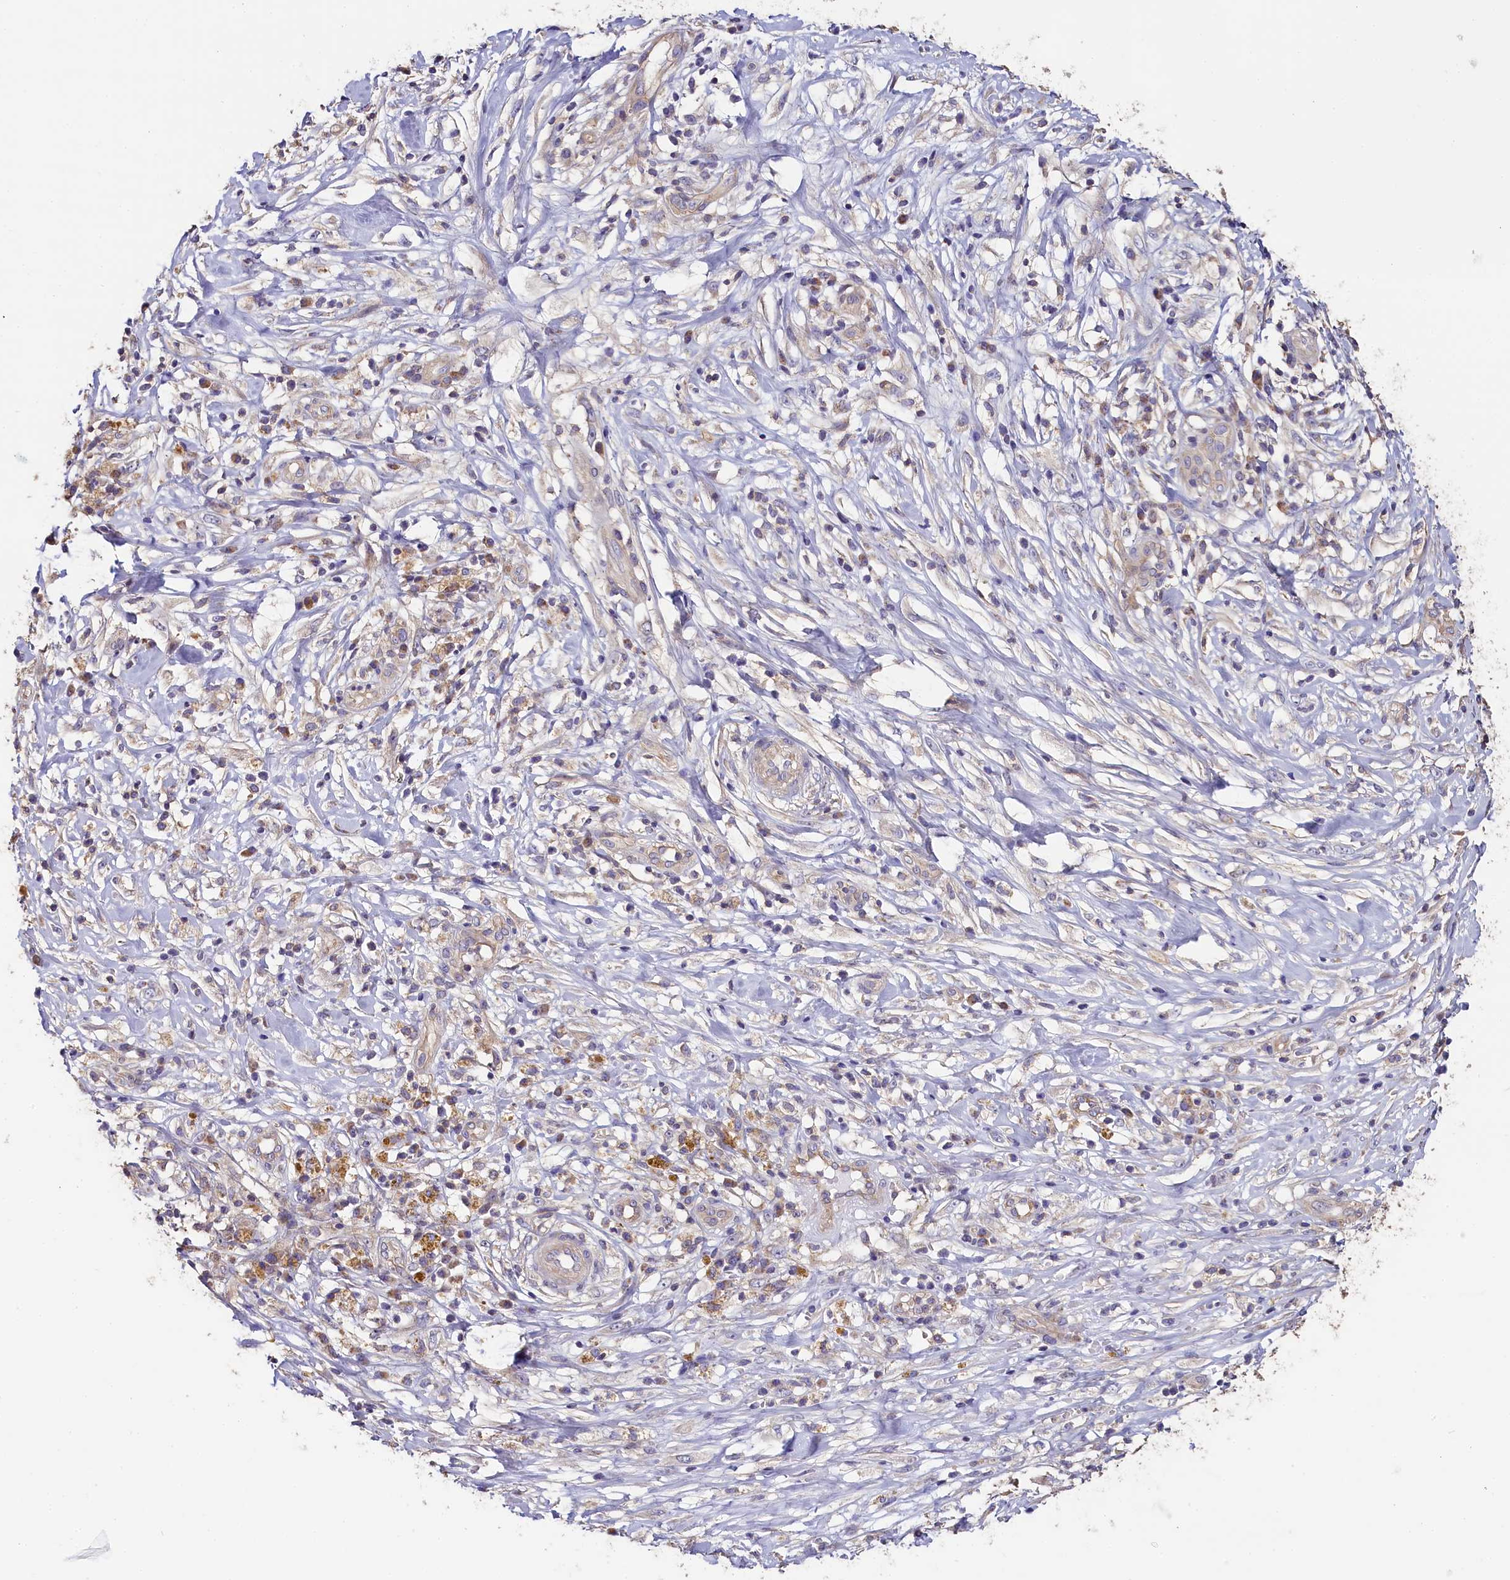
{"staining": {"intensity": "weak", "quantity": "<25%", "location": "cytoplasmic/membranous"}, "tissue": "melanoma", "cell_type": "Tumor cells", "image_type": "cancer", "snomed": [{"axis": "morphology", "description": "Necrosis, NOS"}, {"axis": "morphology", "description": "Malignant melanoma, NOS"}, {"axis": "topography", "description": "Skin"}], "caption": "High power microscopy histopathology image of an IHC micrograph of melanoma, revealing no significant expression in tumor cells.", "gene": "KATNB1", "patient": {"sex": "female", "age": 87}}